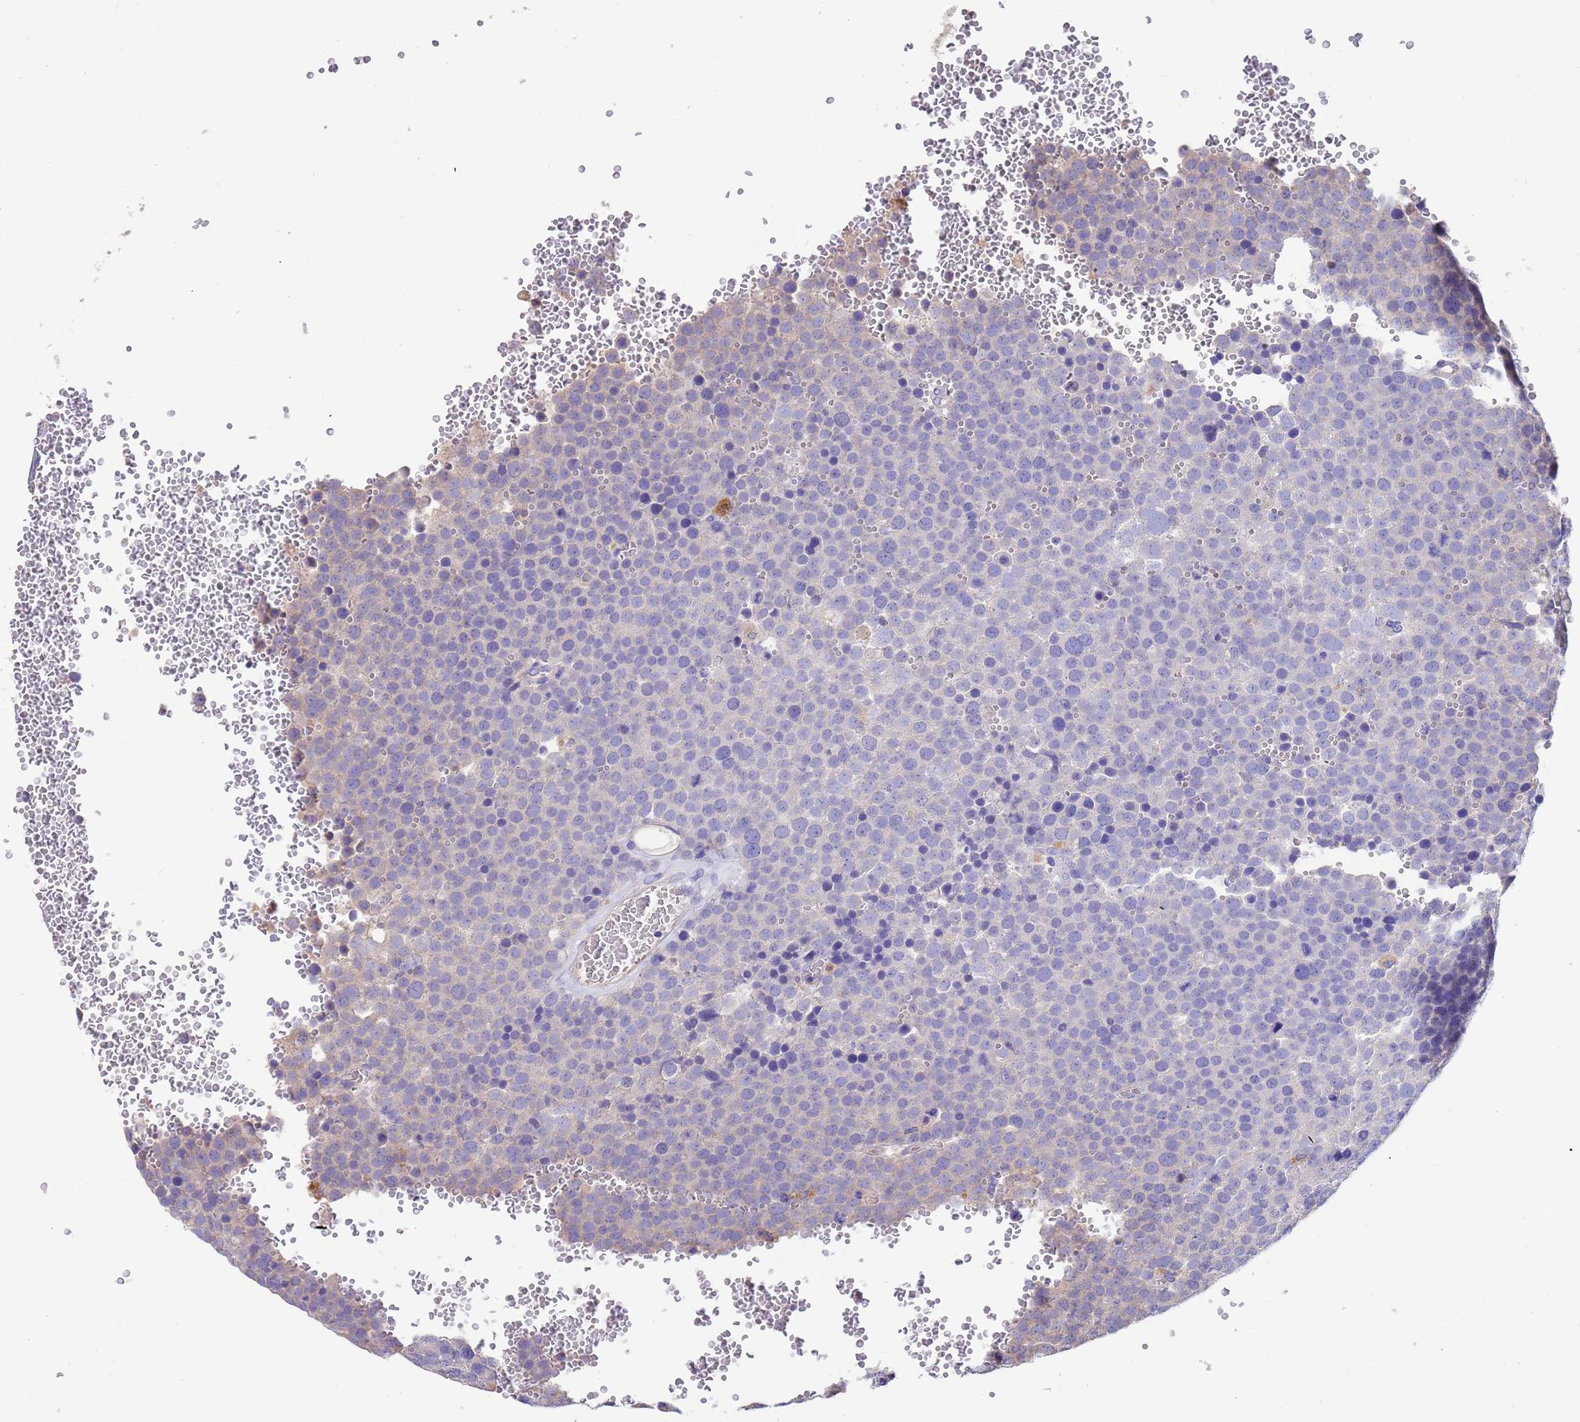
{"staining": {"intensity": "negative", "quantity": "none", "location": "none"}, "tissue": "testis cancer", "cell_type": "Tumor cells", "image_type": "cancer", "snomed": [{"axis": "morphology", "description": "Seminoma, NOS"}, {"axis": "topography", "description": "Testis"}], "caption": "Human testis cancer stained for a protein using IHC exhibits no positivity in tumor cells.", "gene": "SRL", "patient": {"sex": "male", "age": 71}}